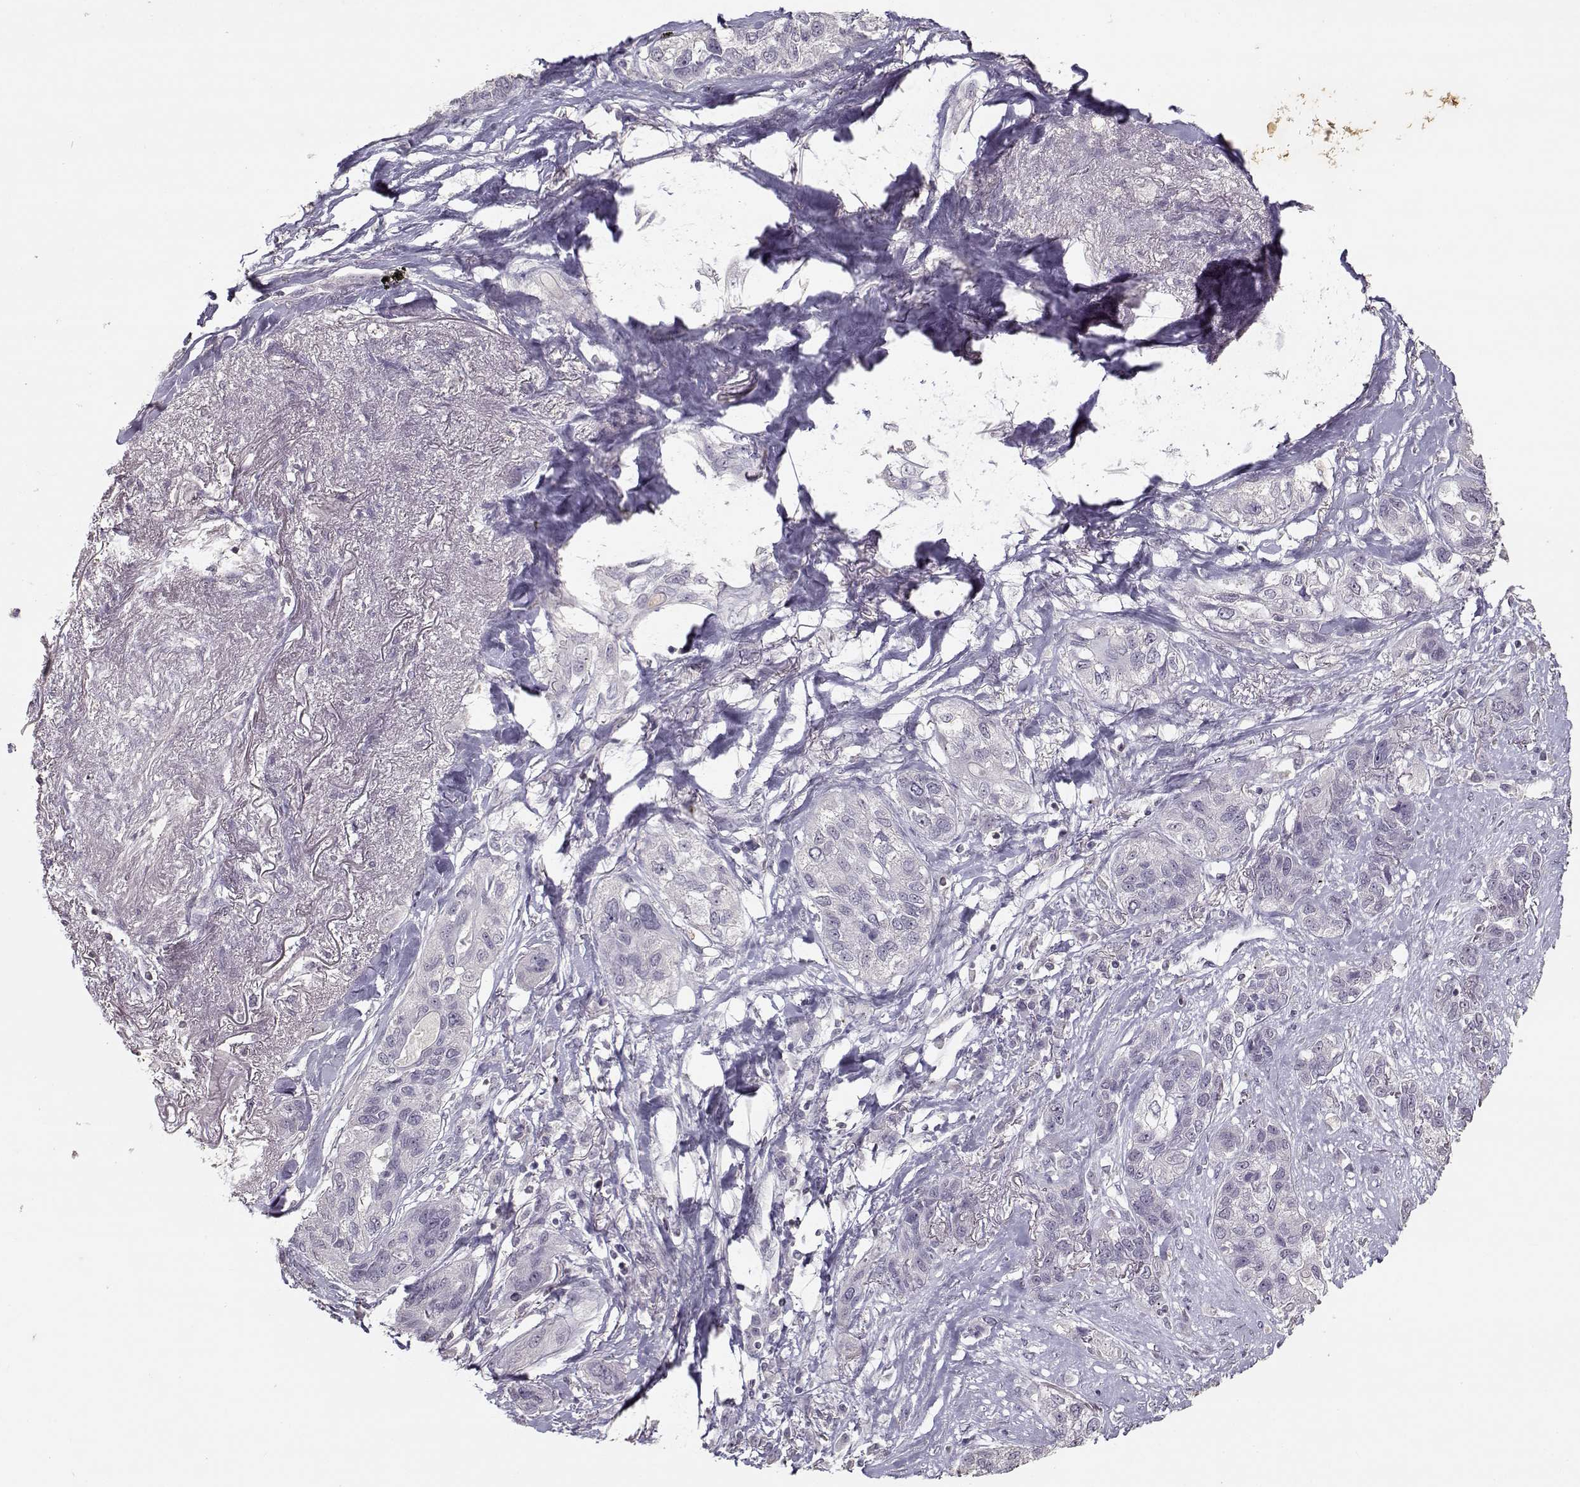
{"staining": {"intensity": "negative", "quantity": "none", "location": "none"}, "tissue": "lung cancer", "cell_type": "Tumor cells", "image_type": "cancer", "snomed": [{"axis": "morphology", "description": "Squamous cell carcinoma, NOS"}, {"axis": "topography", "description": "Lung"}], "caption": "Tumor cells are negative for brown protein staining in lung cancer.", "gene": "UROC1", "patient": {"sex": "female", "age": 70}}